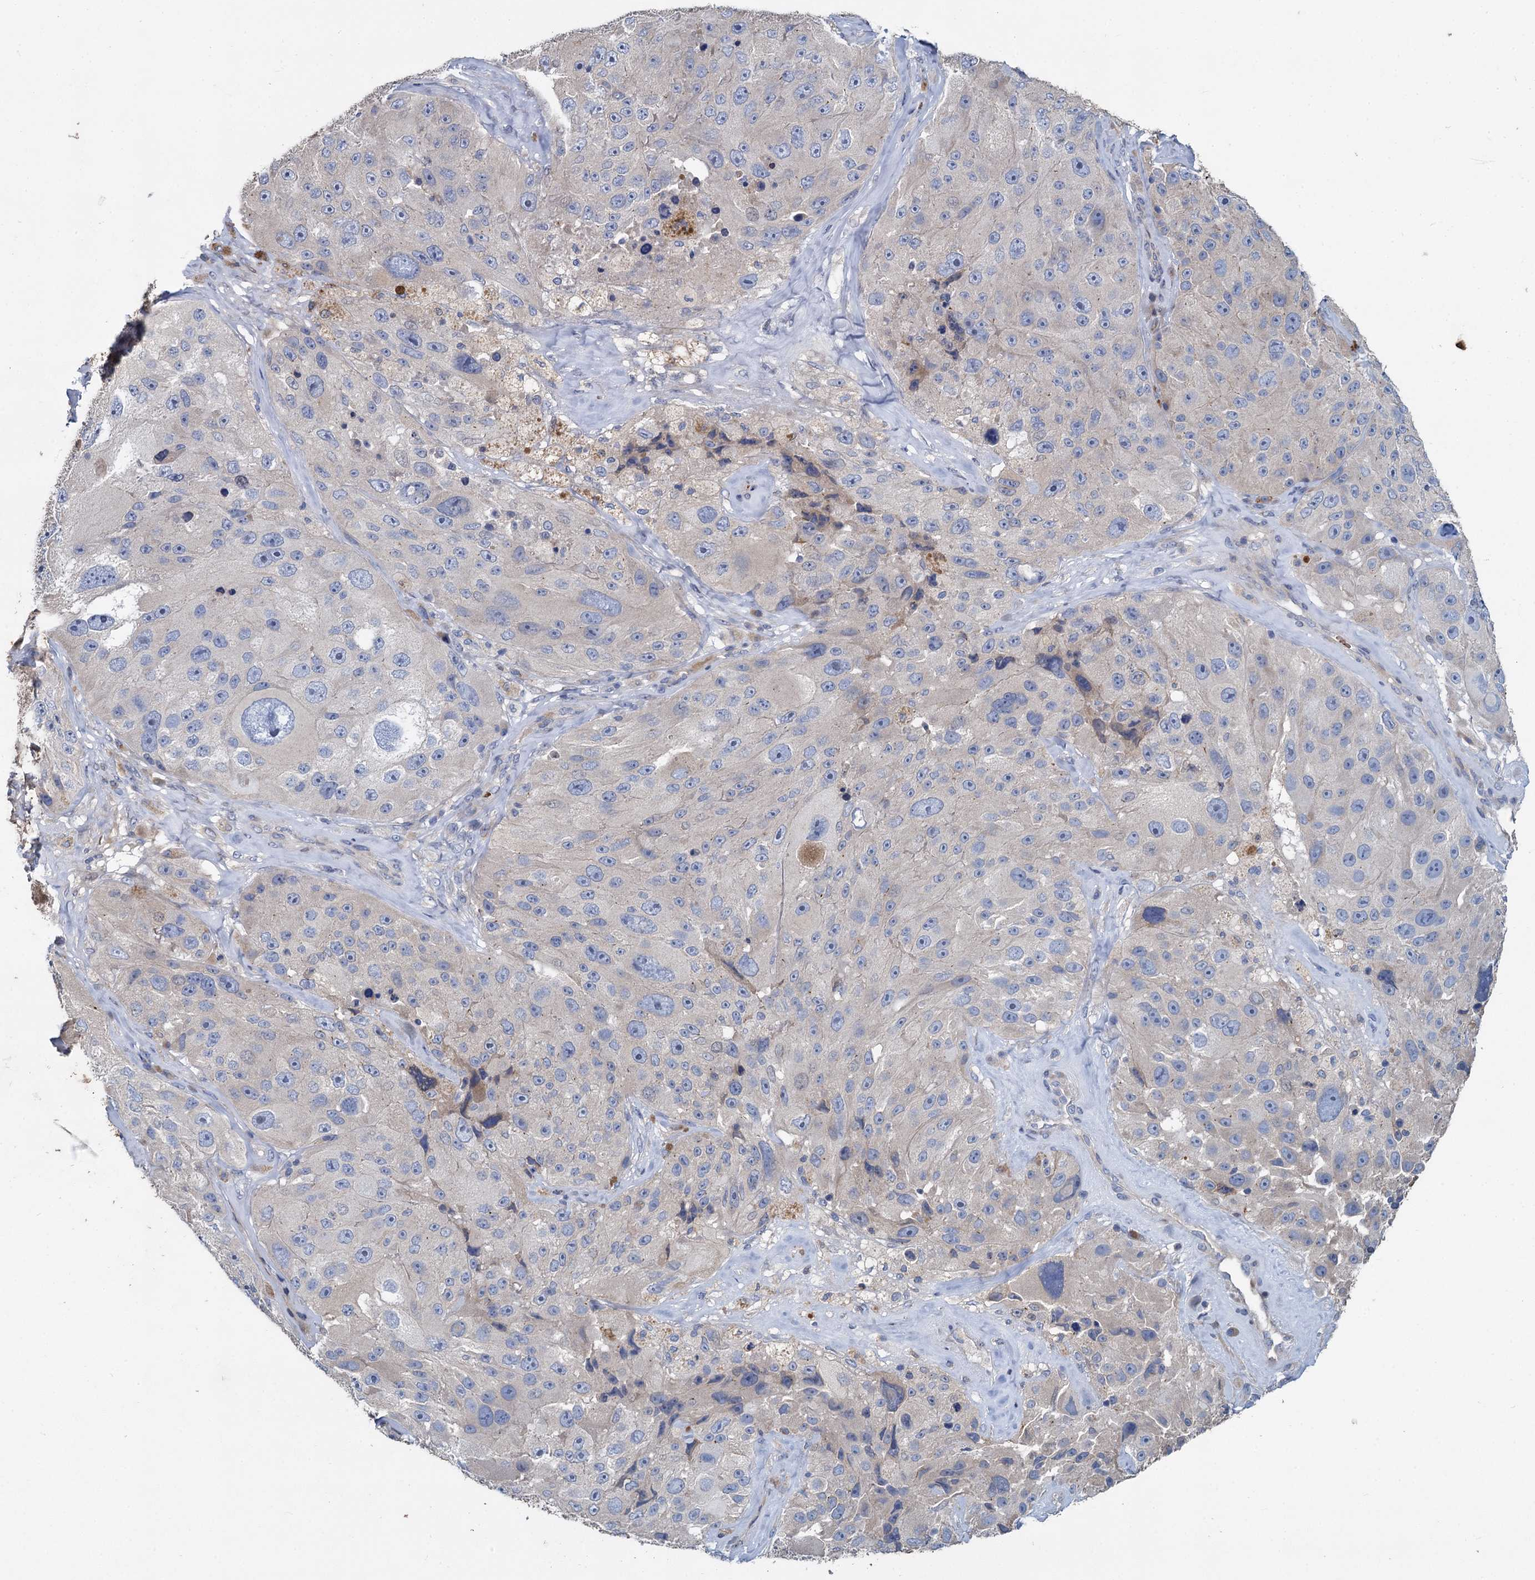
{"staining": {"intensity": "negative", "quantity": "none", "location": "none"}, "tissue": "melanoma", "cell_type": "Tumor cells", "image_type": "cancer", "snomed": [{"axis": "morphology", "description": "Malignant melanoma, Metastatic site"}, {"axis": "topography", "description": "Lymph node"}], "caption": "Image shows no significant protein expression in tumor cells of malignant melanoma (metastatic site).", "gene": "TCTN2", "patient": {"sex": "male", "age": 62}}